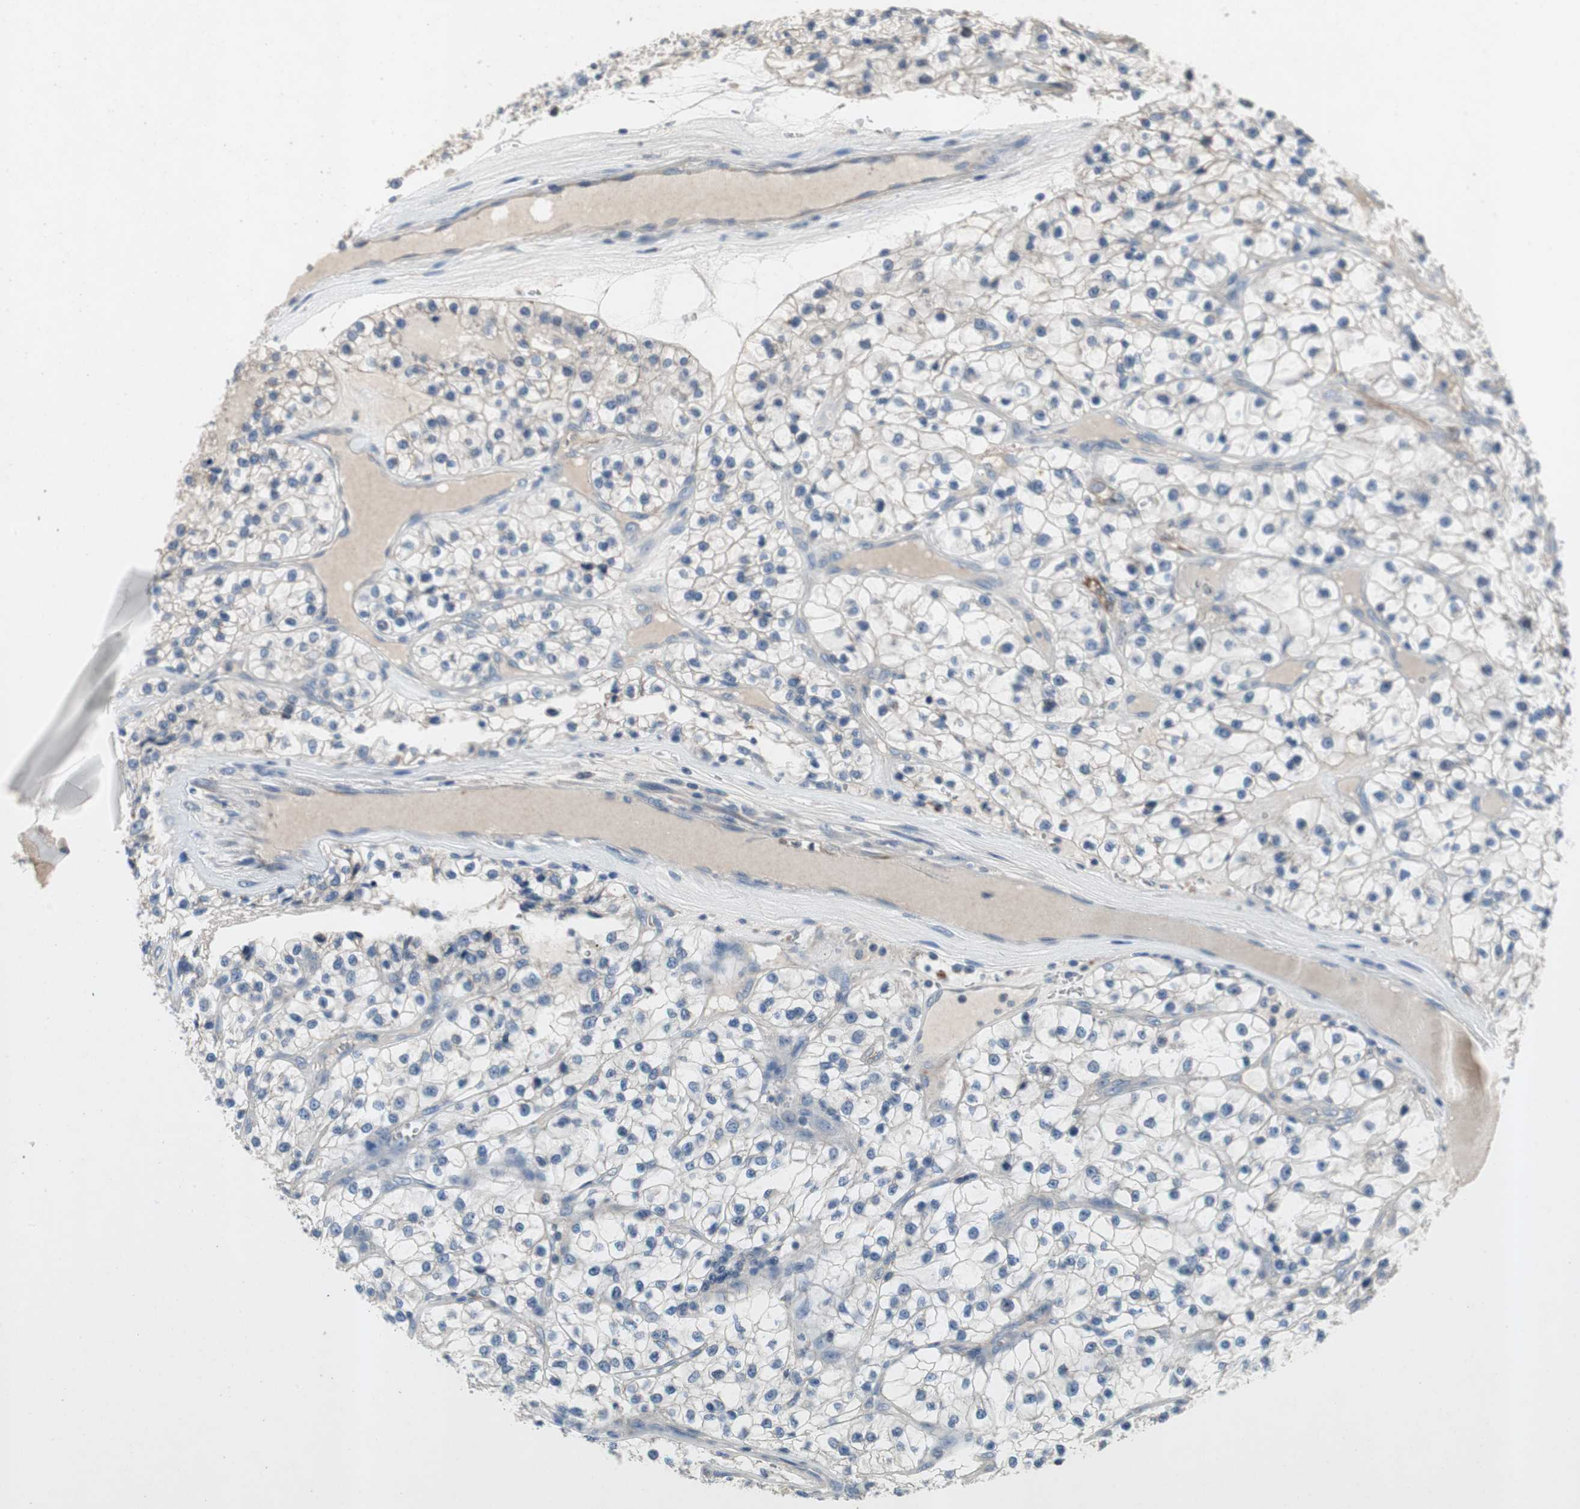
{"staining": {"intensity": "negative", "quantity": "none", "location": "none"}, "tissue": "renal cancer", "cell_type": "Tumor cells", "image_type": "cancer", "snomed": [{"axis": "morphology", "description": "Adenocarcinoma, NOS"}, {"axis": "topography", "description": "Kidney"}], "caption": "Tumor cells are negative for protein expression in human renal cancer.", "gene": "ALPL", "patient": {"sex": "female", "age": 57}}